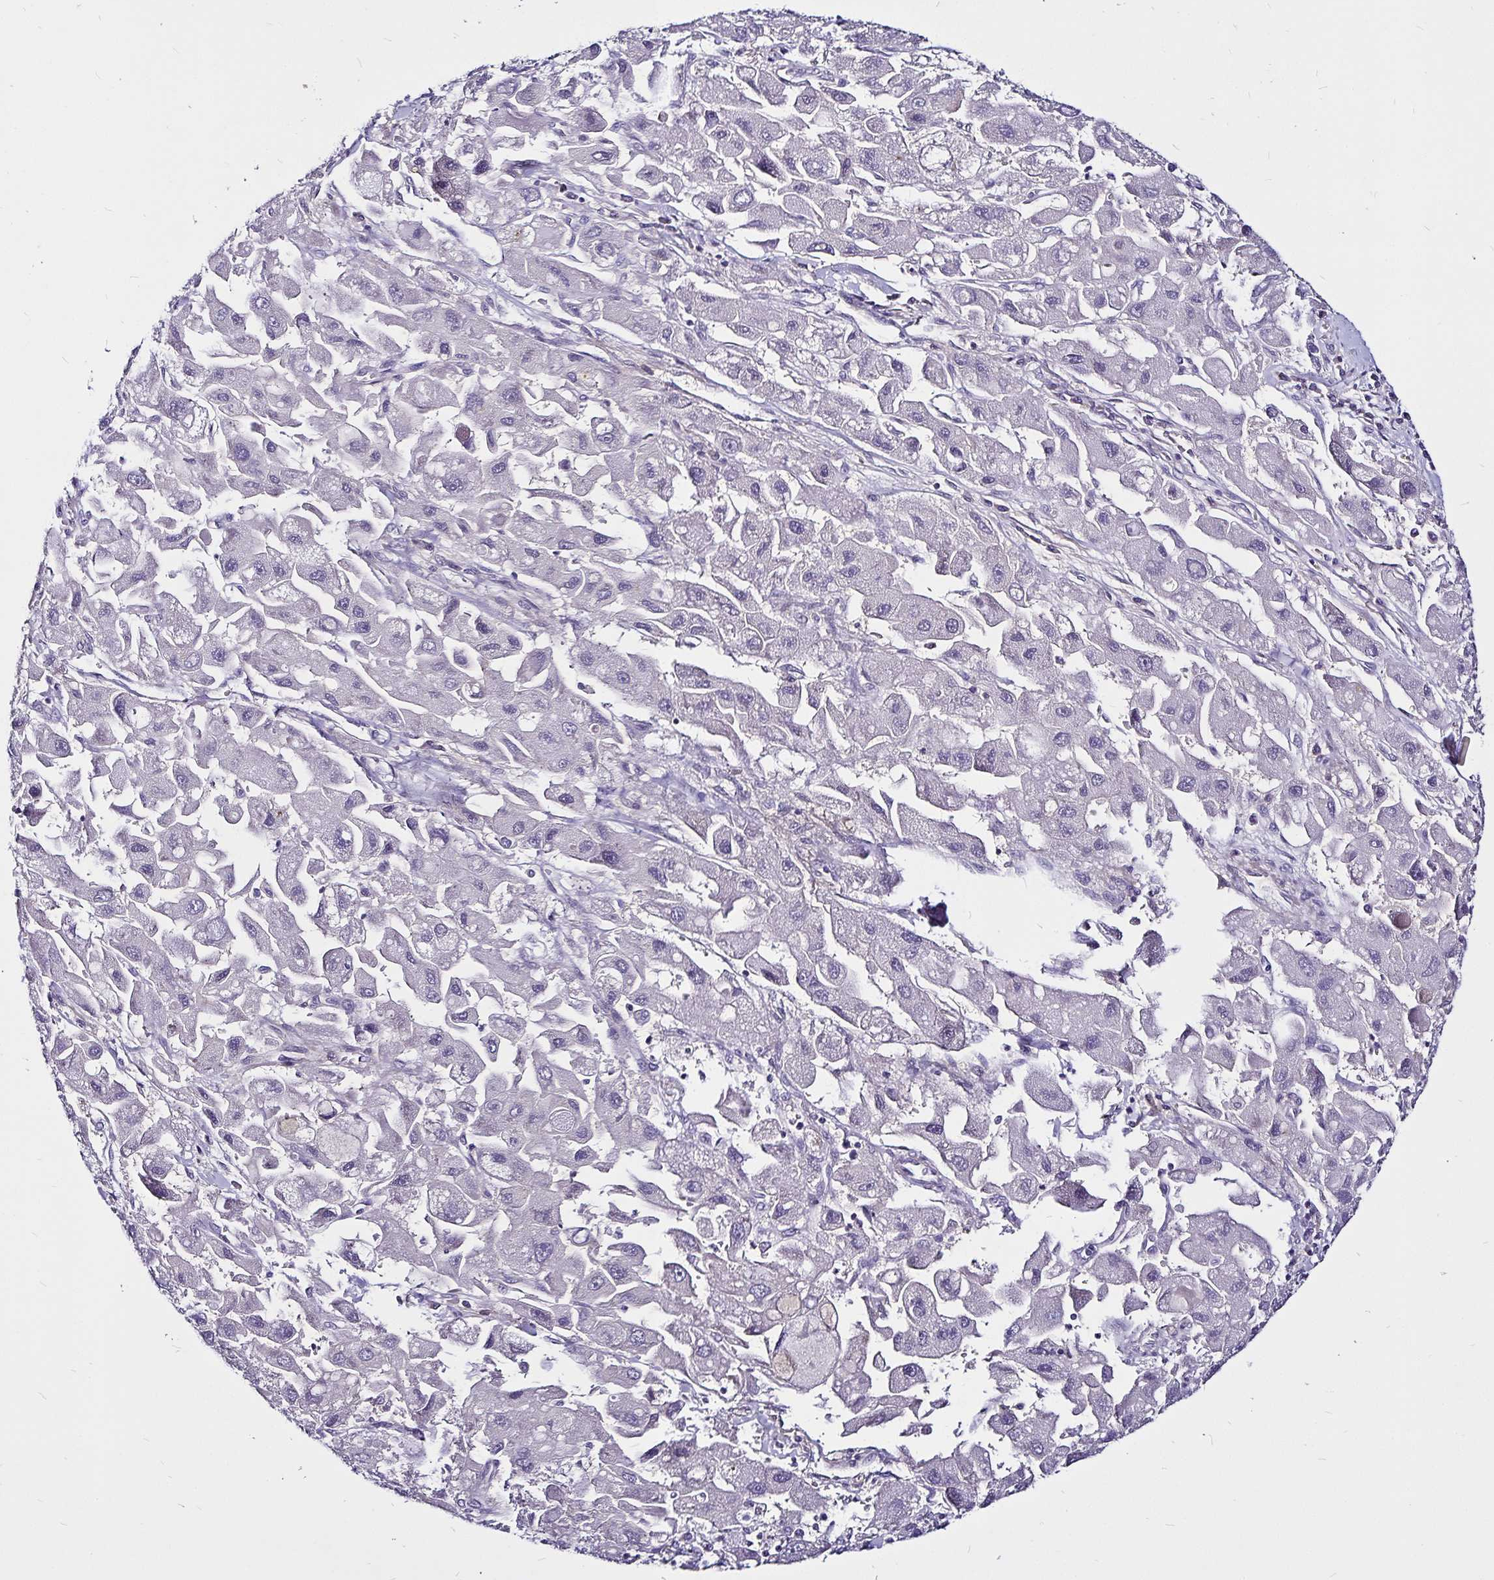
{"staining": {"intensity": "negative", "quantity": "none", "location": "none"}, "tissue": "liver cancer", "cell_type": "Tumor cells", "image_type": "cancer", "snomed": [{"axis": "morphology", "description": "Carcinoma, Hepatocellular, NOS"}, {"axis": "topography", "description": "Liver"}], "caption": "An immunohistochemistry (IHC) histopathology image of hepatocellular carcinoma (liver) is shown. There is no staining in tumor cells of hepatocellular carcinoma (liver).", "gene": "GNG12", "patient": {"sex": "male", "age": 24}}